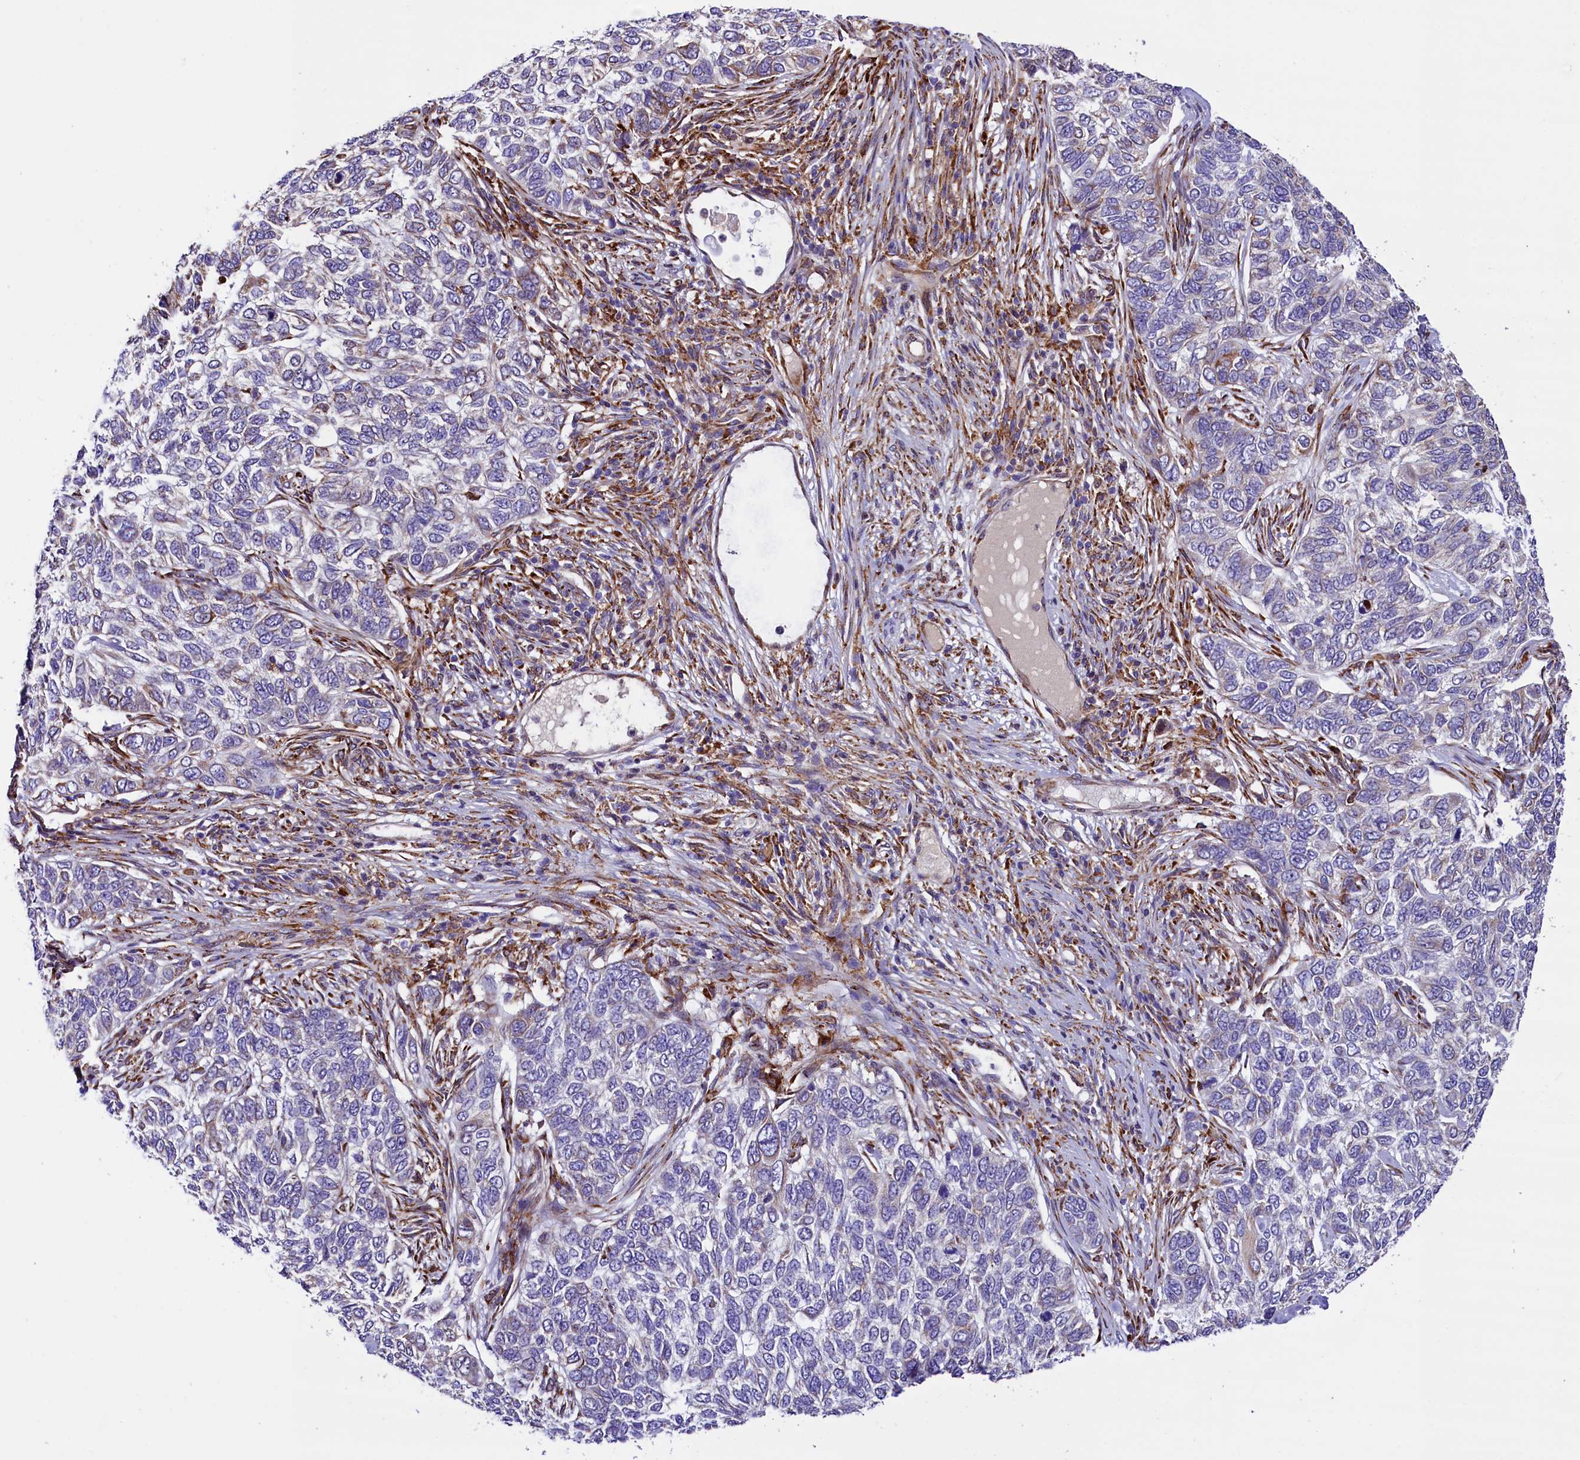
{"staining": {"intensity": "negative", "quantity": "none", "location": "none"}, "tissue": "skin cancer", "cell_type": "Tumor cells", "image_type": "cancer", "snomed": [{"axis": "morphology", "description": "Basal cell carcinoma"}, {"axis": "topography", "description": "Skin"}], "caption": "The histopathology image demonstrates no staining of tumor cells in basal cell carcinoma (skin).", "gene": "CMTR2", "patient": {"sex": "female", "age": 65}}